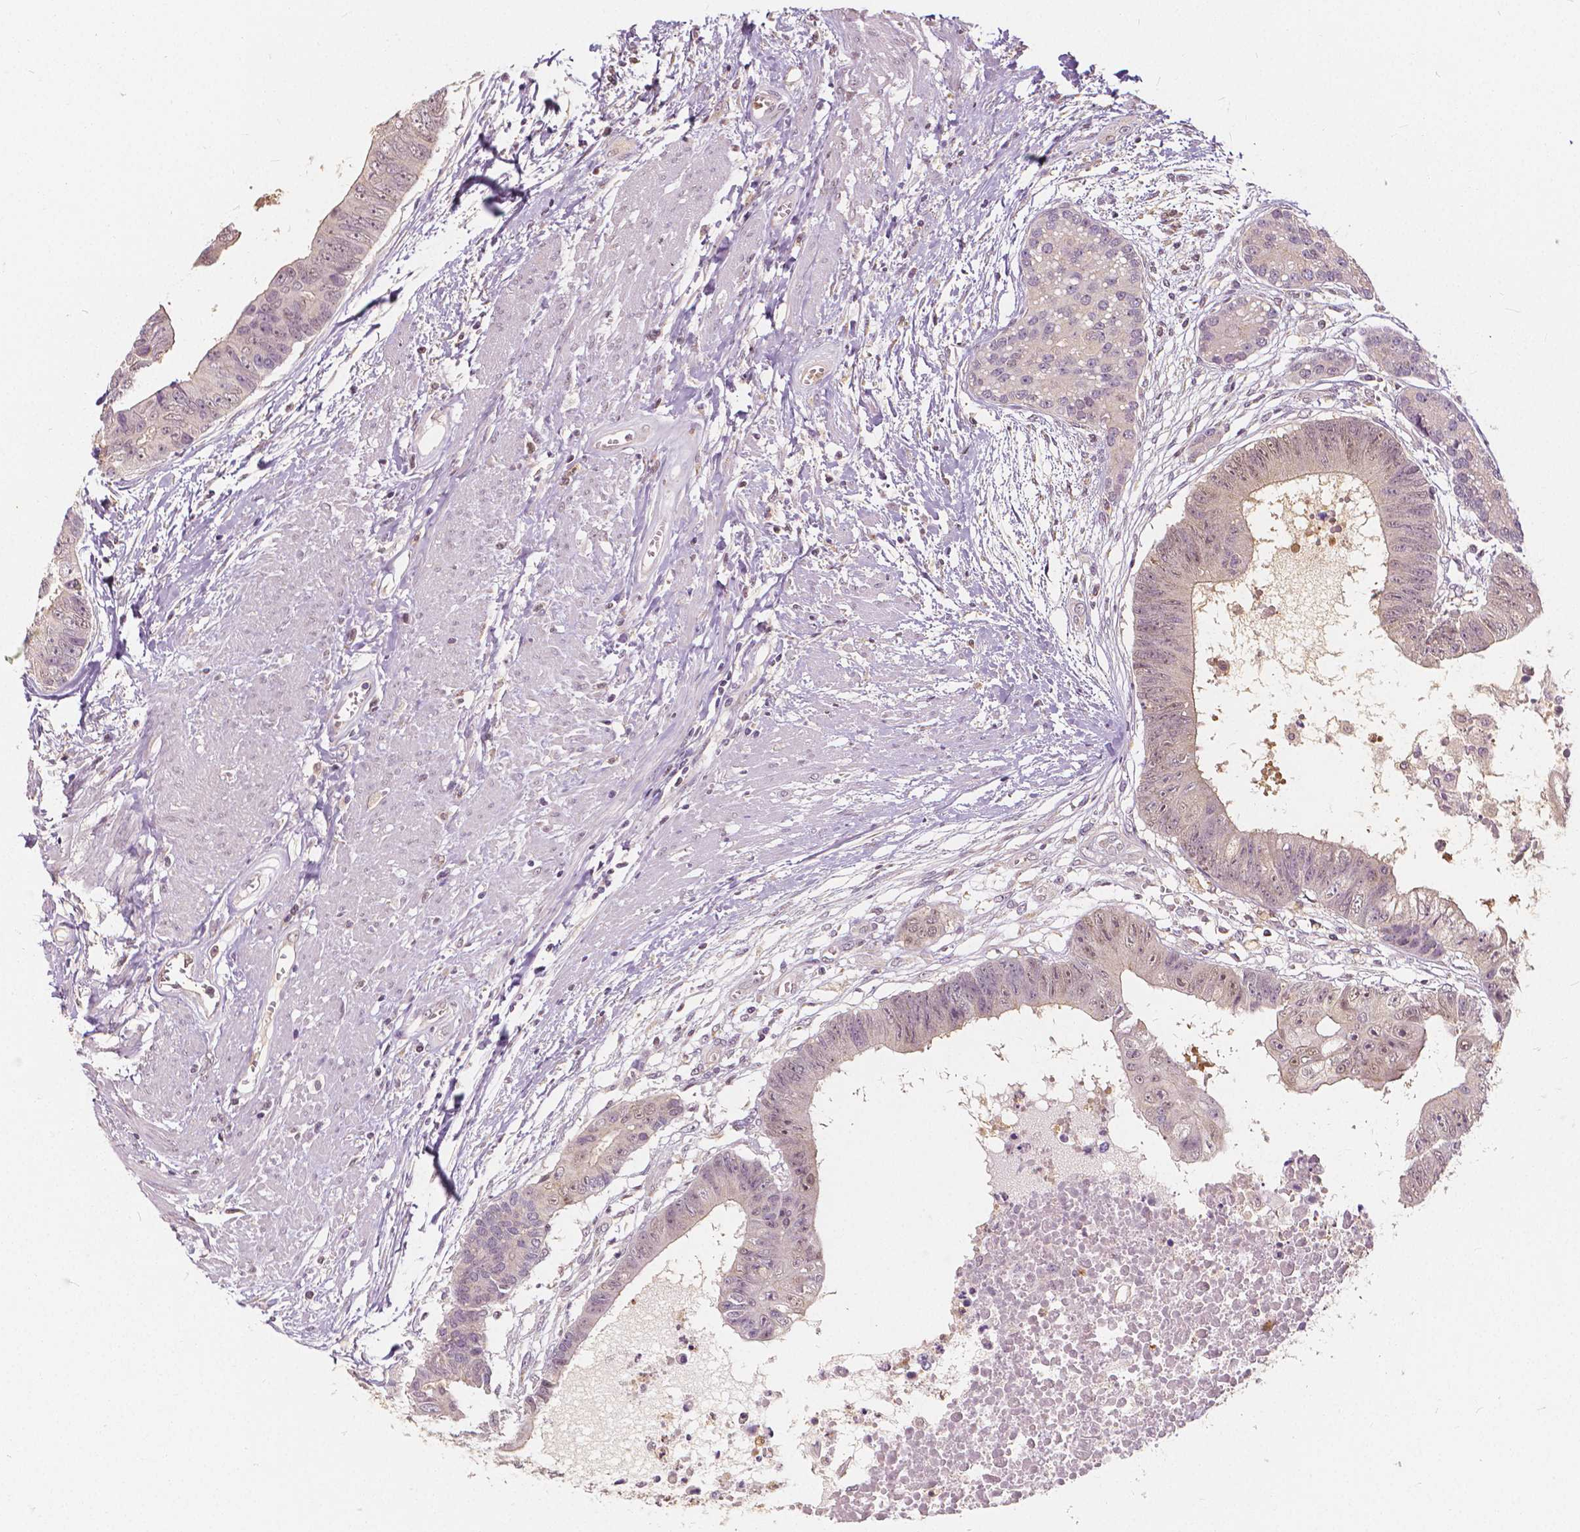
{"staining": {"intensity": "weak", "quantity": "<25%", "location": "nuclear"}, "tissue": "colorectal cancer", "cell_type": "Tumor cells", "image_type": "cancer", "snomed": [{"axis": "morphology", "description": "Adenocarcinoma, NOS"}, {"axis": "topography", "description": "Rectum"}], "caption": "Tumor cells show no significant staining in colorectal cancer. The staining is performed using DAB brown chromogen with nuclei counter-stained in using hematoxylin.", "gene": "NAPRT", "patient": {"sex": "male", "age": 63}}